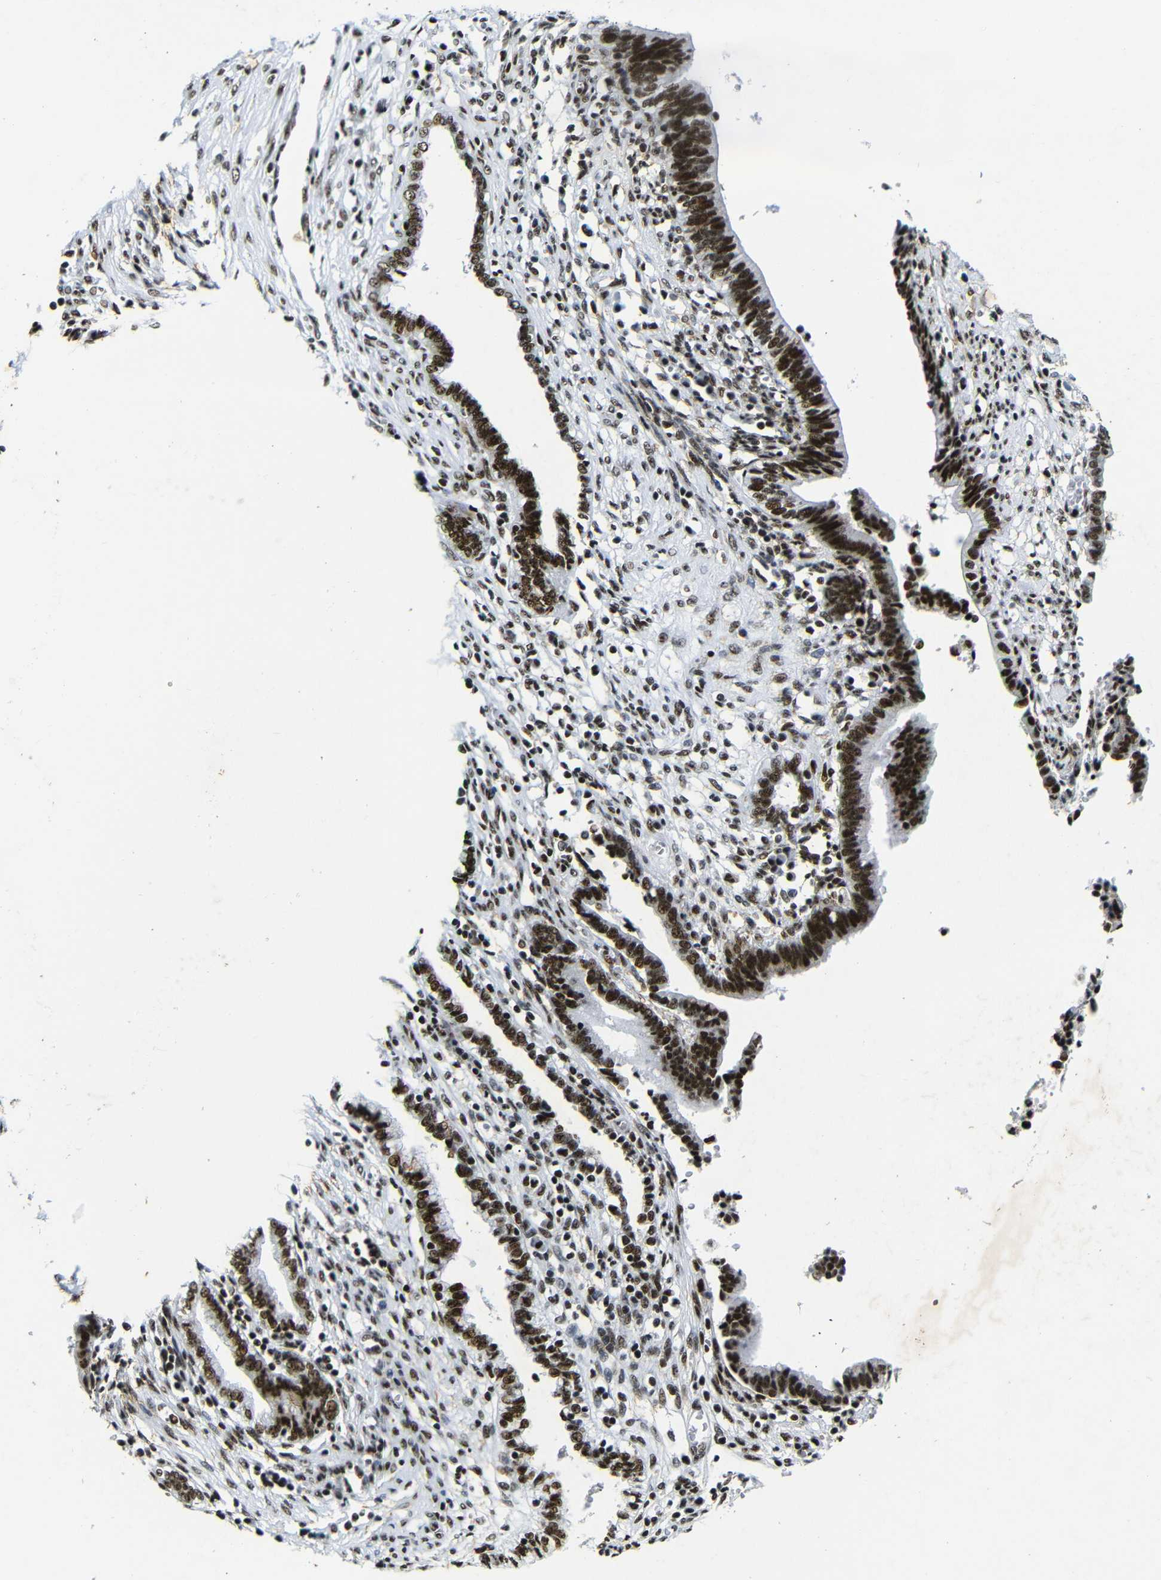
{"staining": {"intensity": "strong", "quantity": ">75%", "location": "nuclear"}, "tissue": "cervical cancer", "cell_type": "Tumor cells", "image_type": "cancer", "snomed": [{"axis": "morphology", "description": "Adenocarcinoma, NOS"}, {"axis": "topography", "description": "Cervix"}], "caption": "Cervical cancer (adenocarcinoma) stained with IHC demonstrates strong nuclear positivity in about >75% of tumor cells.", "gene": "SRSF1", "patient": {"sex": "female", "age": 44}}